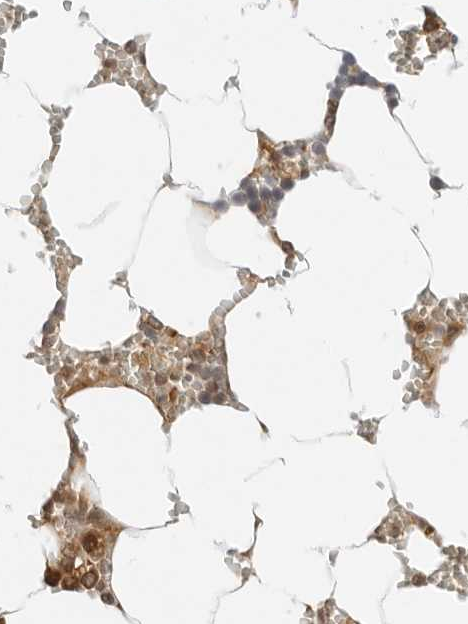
{"staining": {"intensity": "moderate", "quantity": ">75%", "location": "cytoplasmic/membranous"}, "tissue": "bone marrow", "cell_type": "Hematopoietic cells", "image_type": "normal", "snomed": [{"axis": "morphology", "description": "Normal tissue, NOS"}, {"axis": "topography", "description": "Bone marrow"}], "caption": "A brown stain highlights moderate cytoplasmic/membranous positivity of a protein in hematopoietic cells of normal bone marrow. The staining was performed using DAB, with brown indicating positive protein expression. Nuclei are stained blue with hematoxylin.", "gene": "RC3H1", "patient": {"sex": "male", "age": 70}}